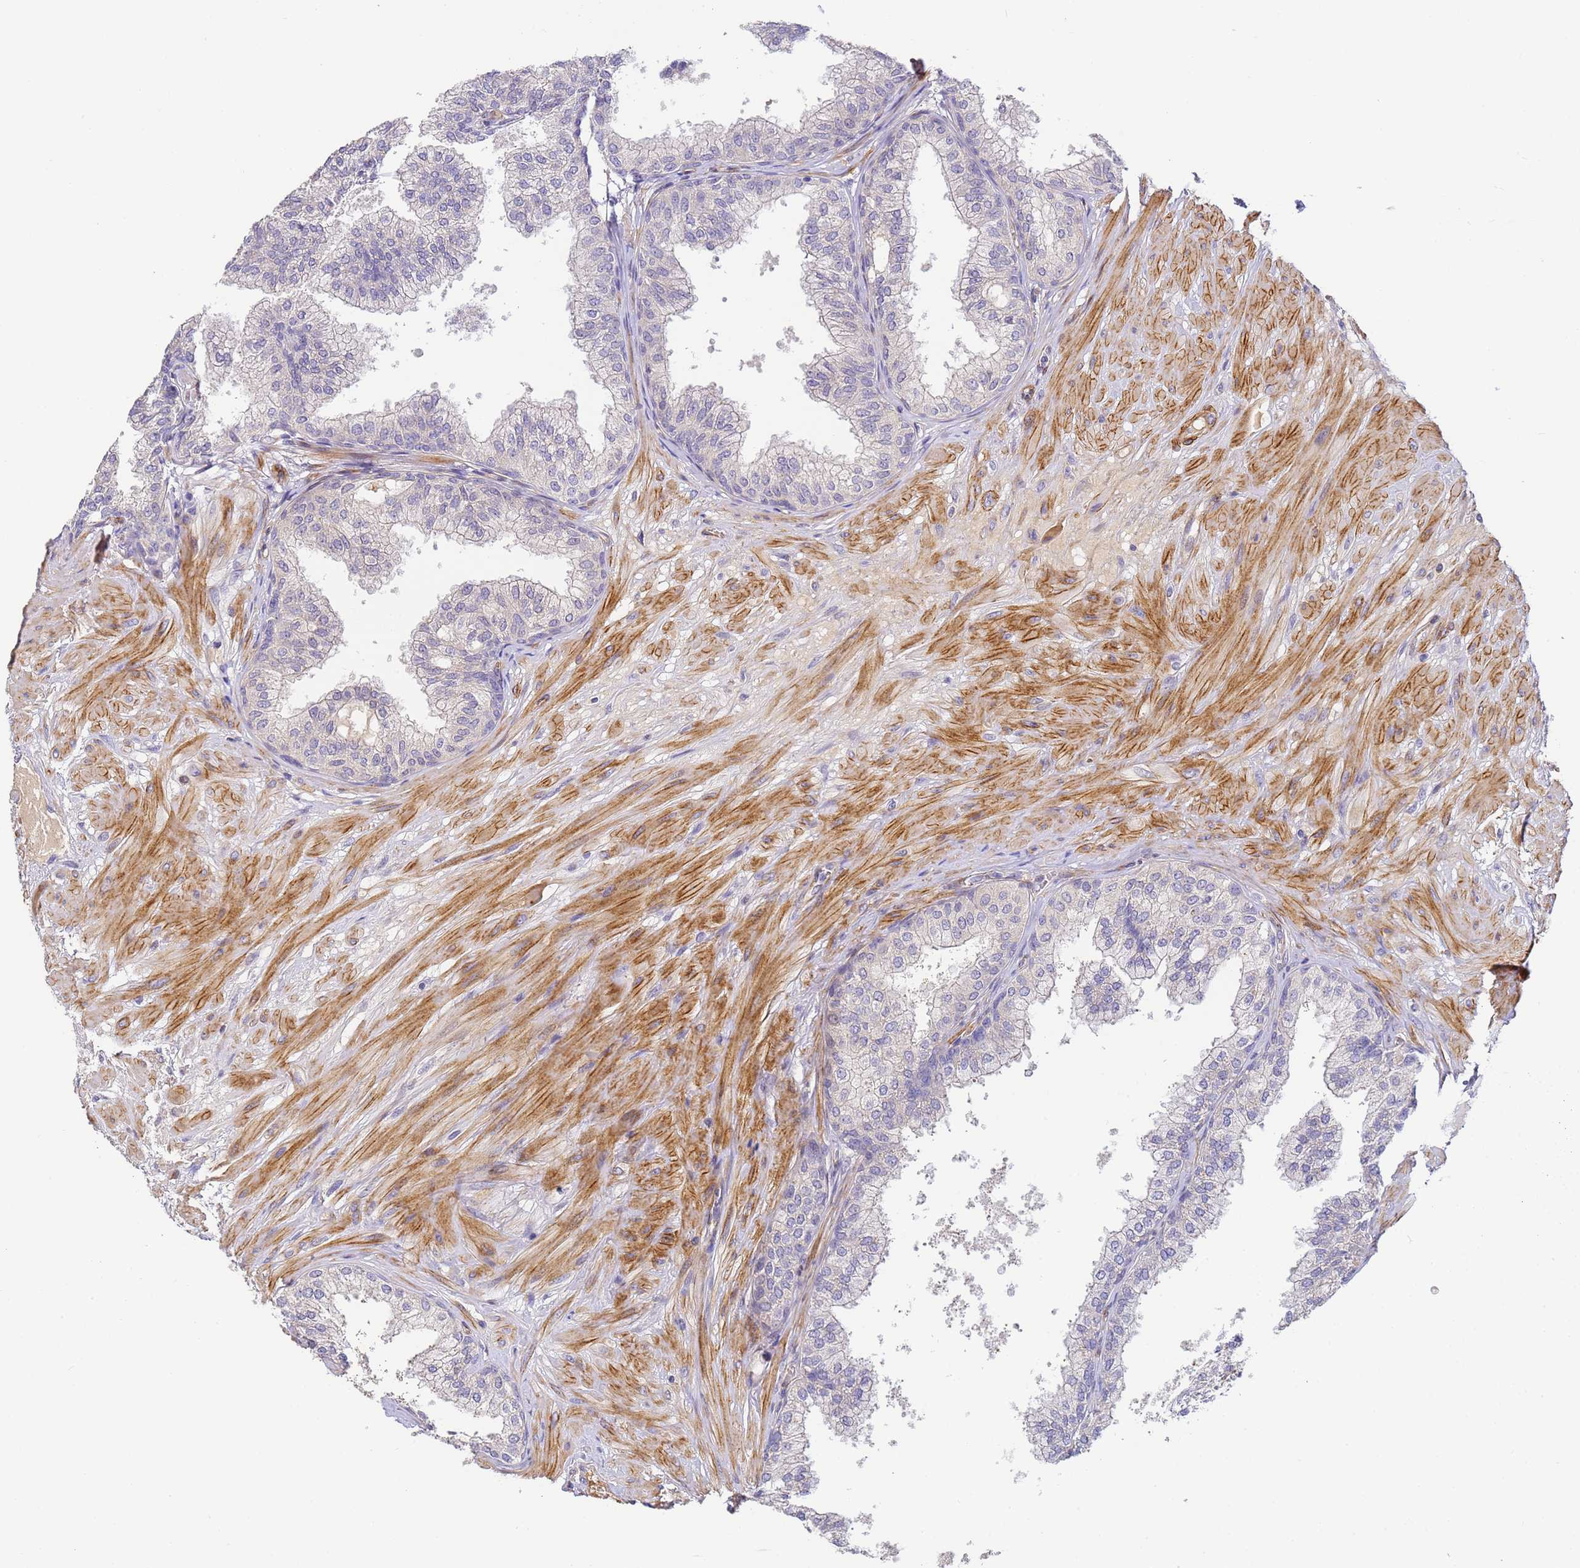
{"staining": {"intensity": "negative", "quantity": "none", "location": "none"}, "tissue": "prostate", "cell_type": "Glandular cells", "image_type": "normal", "snomed": [{"axis": "morphology", "description": "Normal tissue, NOS"}, {"axis": "topography", "description": "Prostate"}], "caption": "This image is of unremarkable prostate stained with IHC to label a protein in brown with the nuclei are counter-stained blue. There is no staining in glandular cells.", "gene": "CFHR1", "patient": {"sex": "male", "age": 60}}